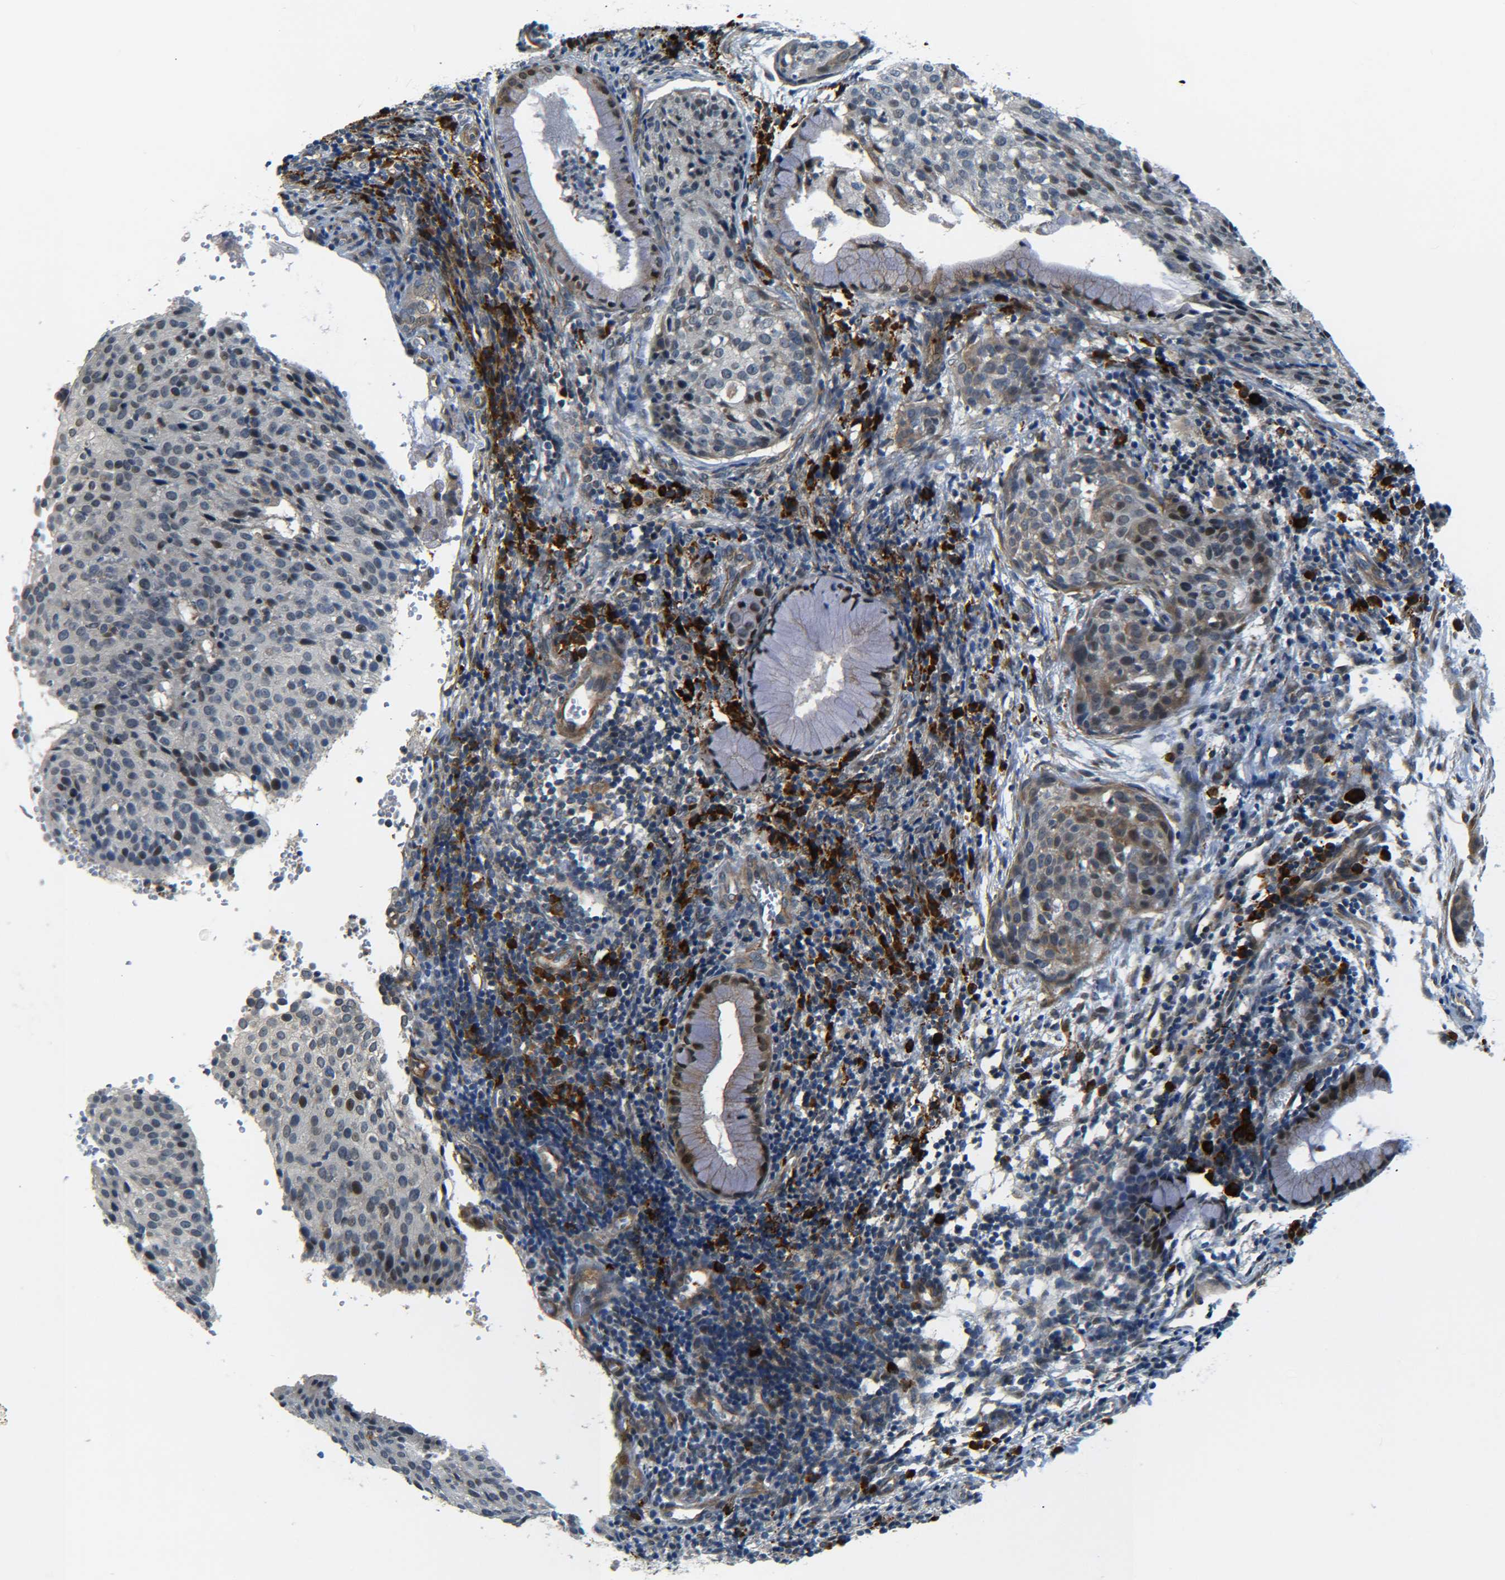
{"staining": {"intensity": "moderate", "quantity": "<25%", "location": "nuclear"}, "tissue": "cervical cancer", "cell_type": "Tumor cells", "image_type": "cancer", "snomed": [{"axis": "morphology", "description": "Squamous cell carcinoma, NOS"}, {"axis": "topography", "description": "Cervix"}], "caption": "Tumor cells display moderate nuclear positivity in approximately <25% of cells in cervical cancer (squamous cell carcinoma).", "gene": "MEIS1", "patient": {"sex": "female", "age": 38}}